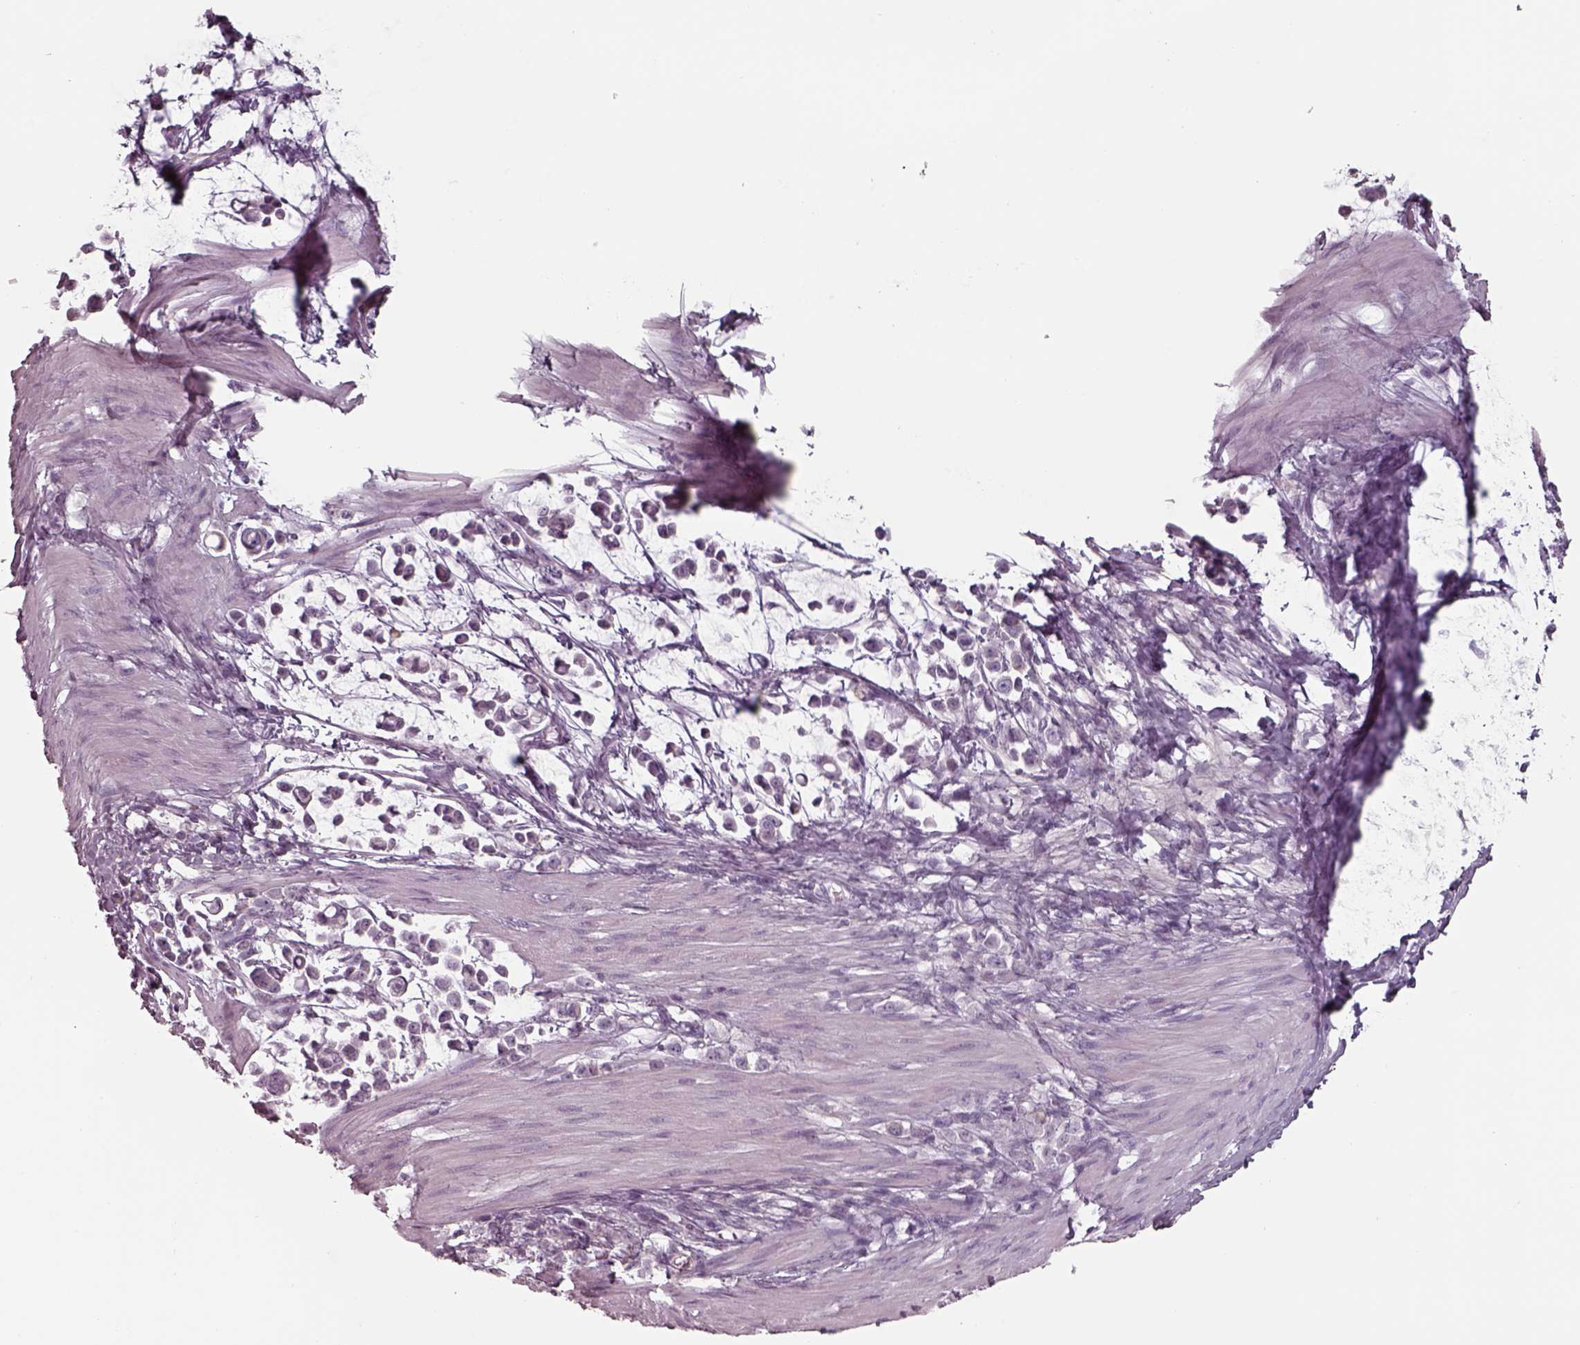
{"staining": {"intensity": "negative", "quantity": "none", "location": "none"}, "tissue": "stomach cancer", "cell_type": "Tumor cells", "image_type": "cancer", "snomed": [{"axis": "morphology", "description": "Adenocarcinoma, NOS"}, {"axis": "topography", "description": "Stomach"}], "caption": "Immunohistochemistry (IHC) of stomach adenocarcinoma demonstrates no positivity in tumor cells. (Stains: DAB (3,3'-diaminobenzidine) immunohistochemistry (IHC) with hematoxylin counter stain, Microscopy: brightfield microscopy at high magnification).", "gene": "SEPTIN14", "patient": {"sex": "male", "age": 82}}